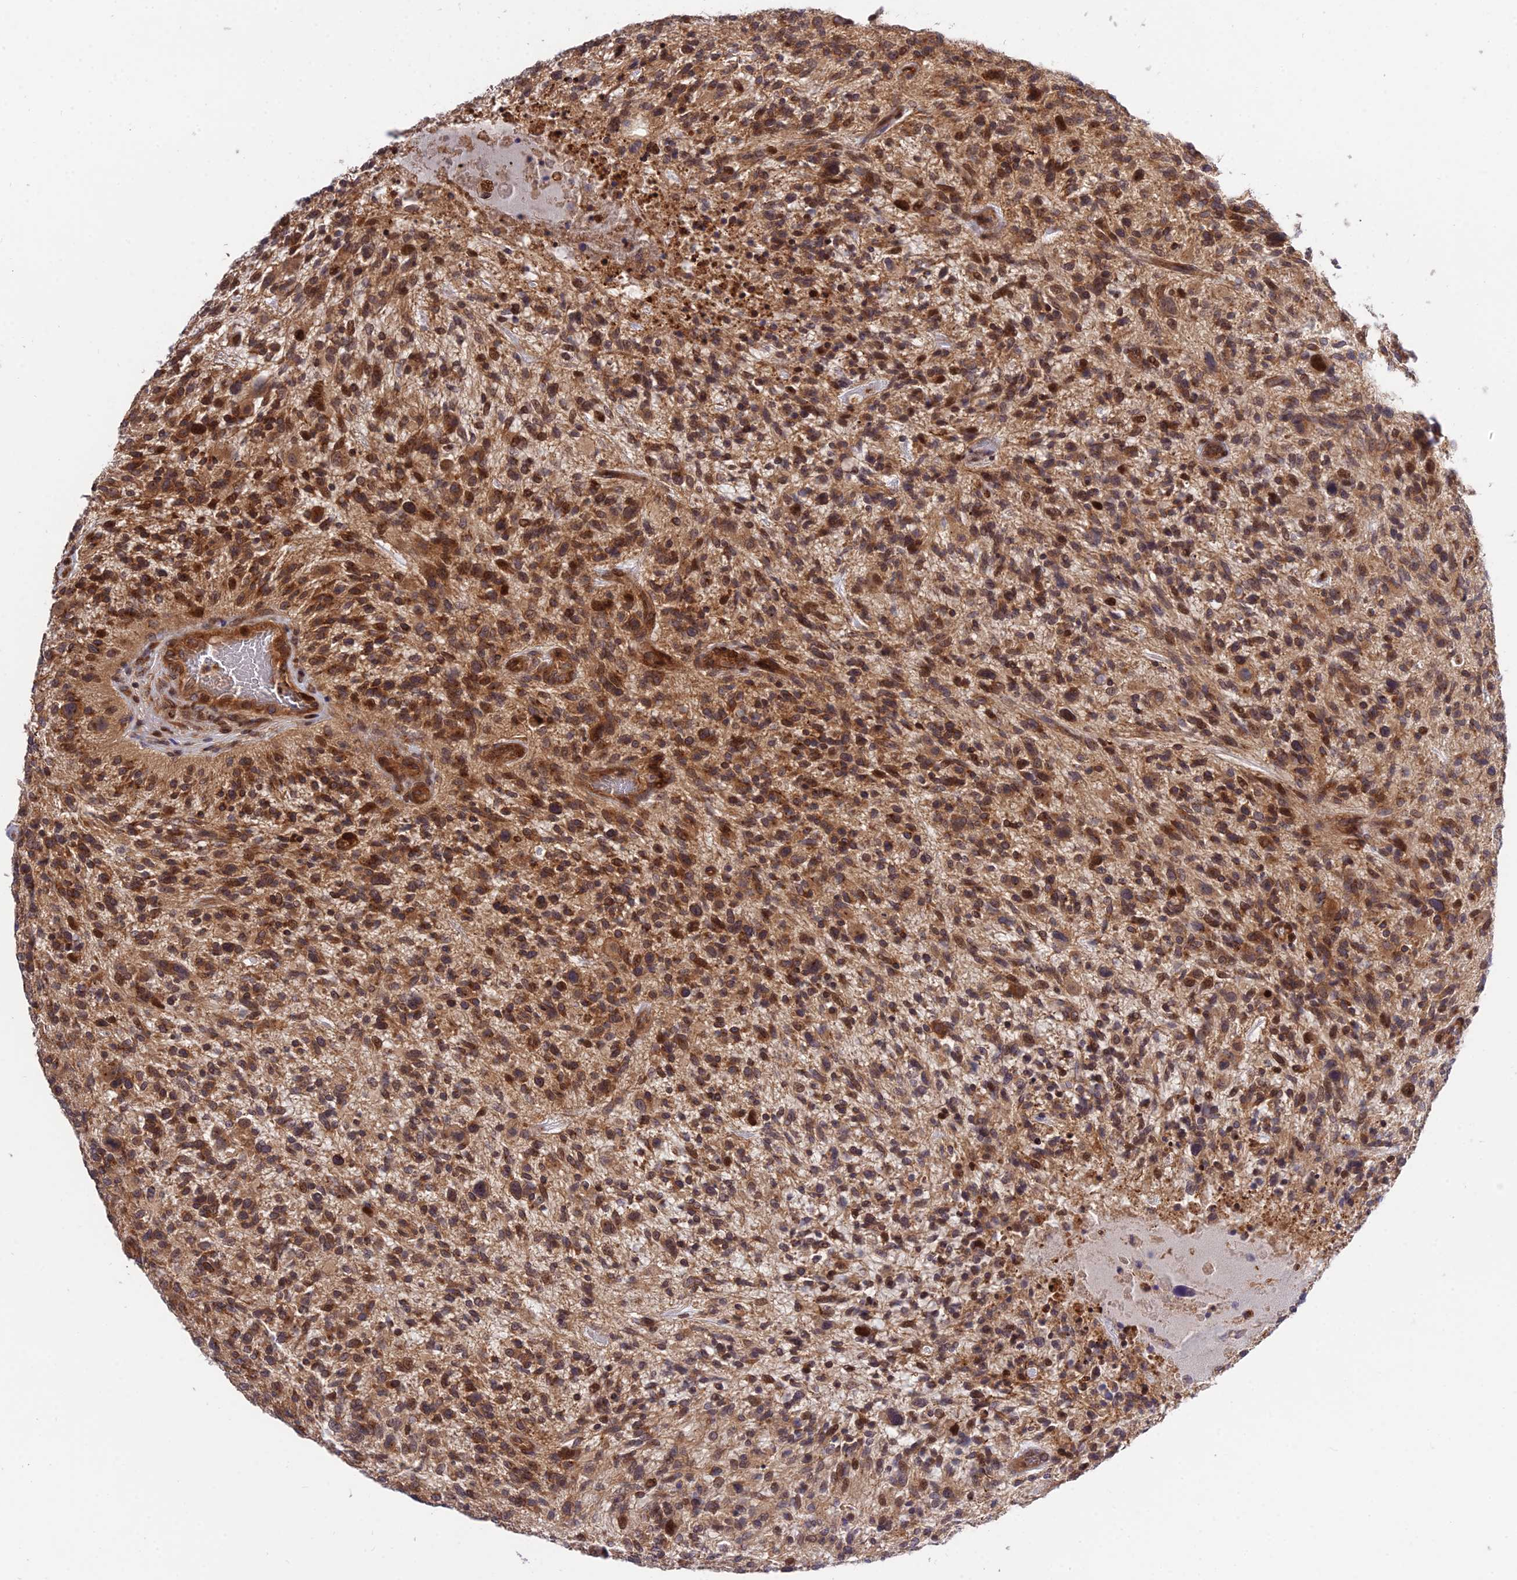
{"staining": {"intensity": "strong", "quantity": "25%-75%", "location": "cytoplasmic/membranous"}, "tissue": "glioma", "cell_type": "Tumor cells", "image_type": "cancer", "snomed": [{"axis": "morphology", "description": "Glioma, malignant, High grade"}, {"axis": "topography", "description": "Brain"}], "caption": "Malignant glioma (high-grade) was stained to show a protein in brown. There is high levels of strong cytoplasmic/membranous staining in about 25%-75% of tumor cells. (Stains: DAB in brown, nuclei in blue, Microscopy: brightfield microscopy at high magnification).", "gene": "SMG6", "patient": {"sex": "male", "age": 47}}